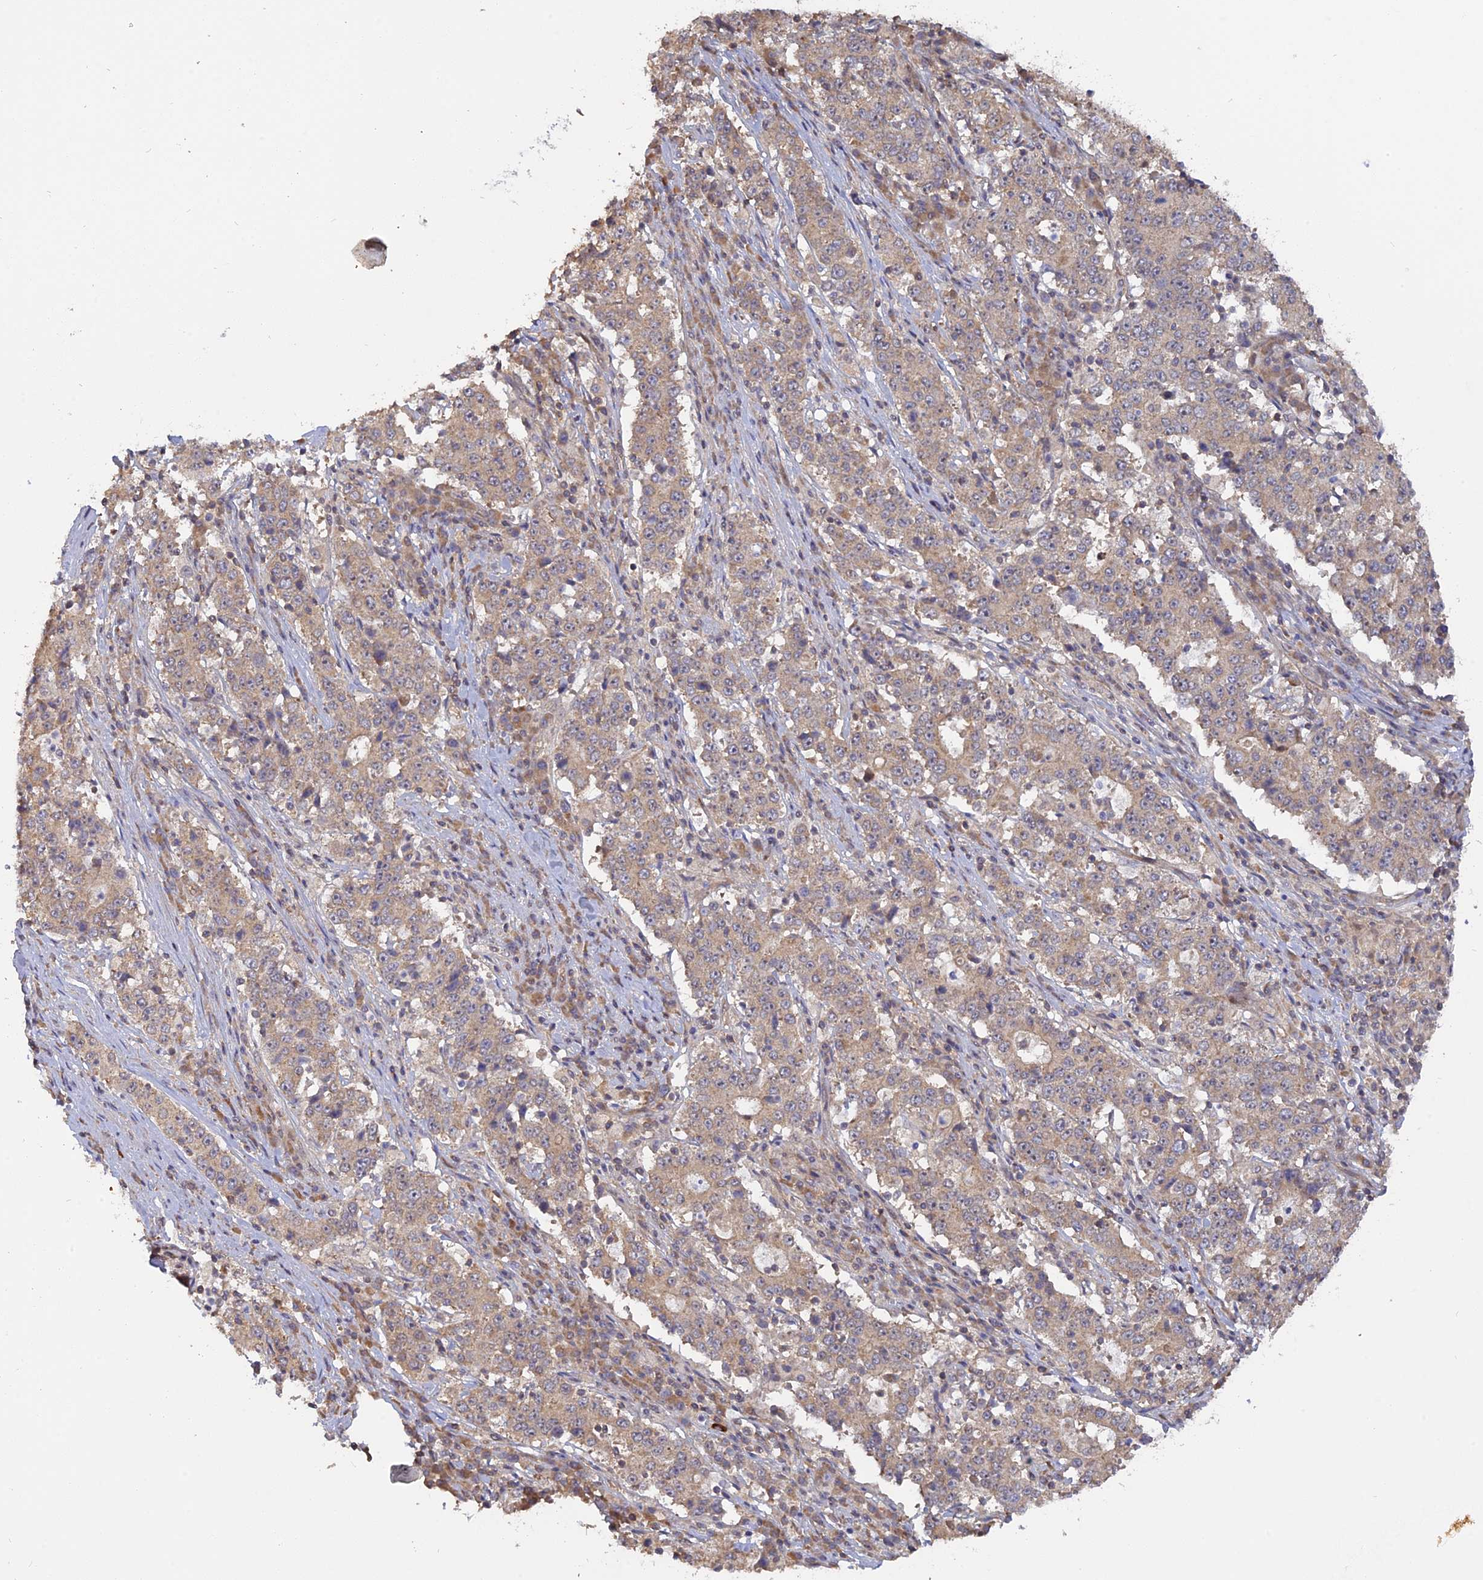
{"staining": {"intensity": "weak", "quantity": ">75%", "location": "cytoplasmic/membranous"}, "tissue": "stomach cancer", "cell_type": "Tumor cells", "image_type": "cancer", "snomed": [{"axis": "morphology", "description": "Adenocarcinoma, NOS"}, {"axis": "topography", "description": "Stomach"}], "caption": "Tumor cells display weak cytoplasmic/membranous expression in about >75% of cells in stomach adenocarcinoma. The protein of interest is shown in brown color, while the nuclei are stained blue.", "gene": "PKIG", "patient": {"sex": "male", "age": 59}}